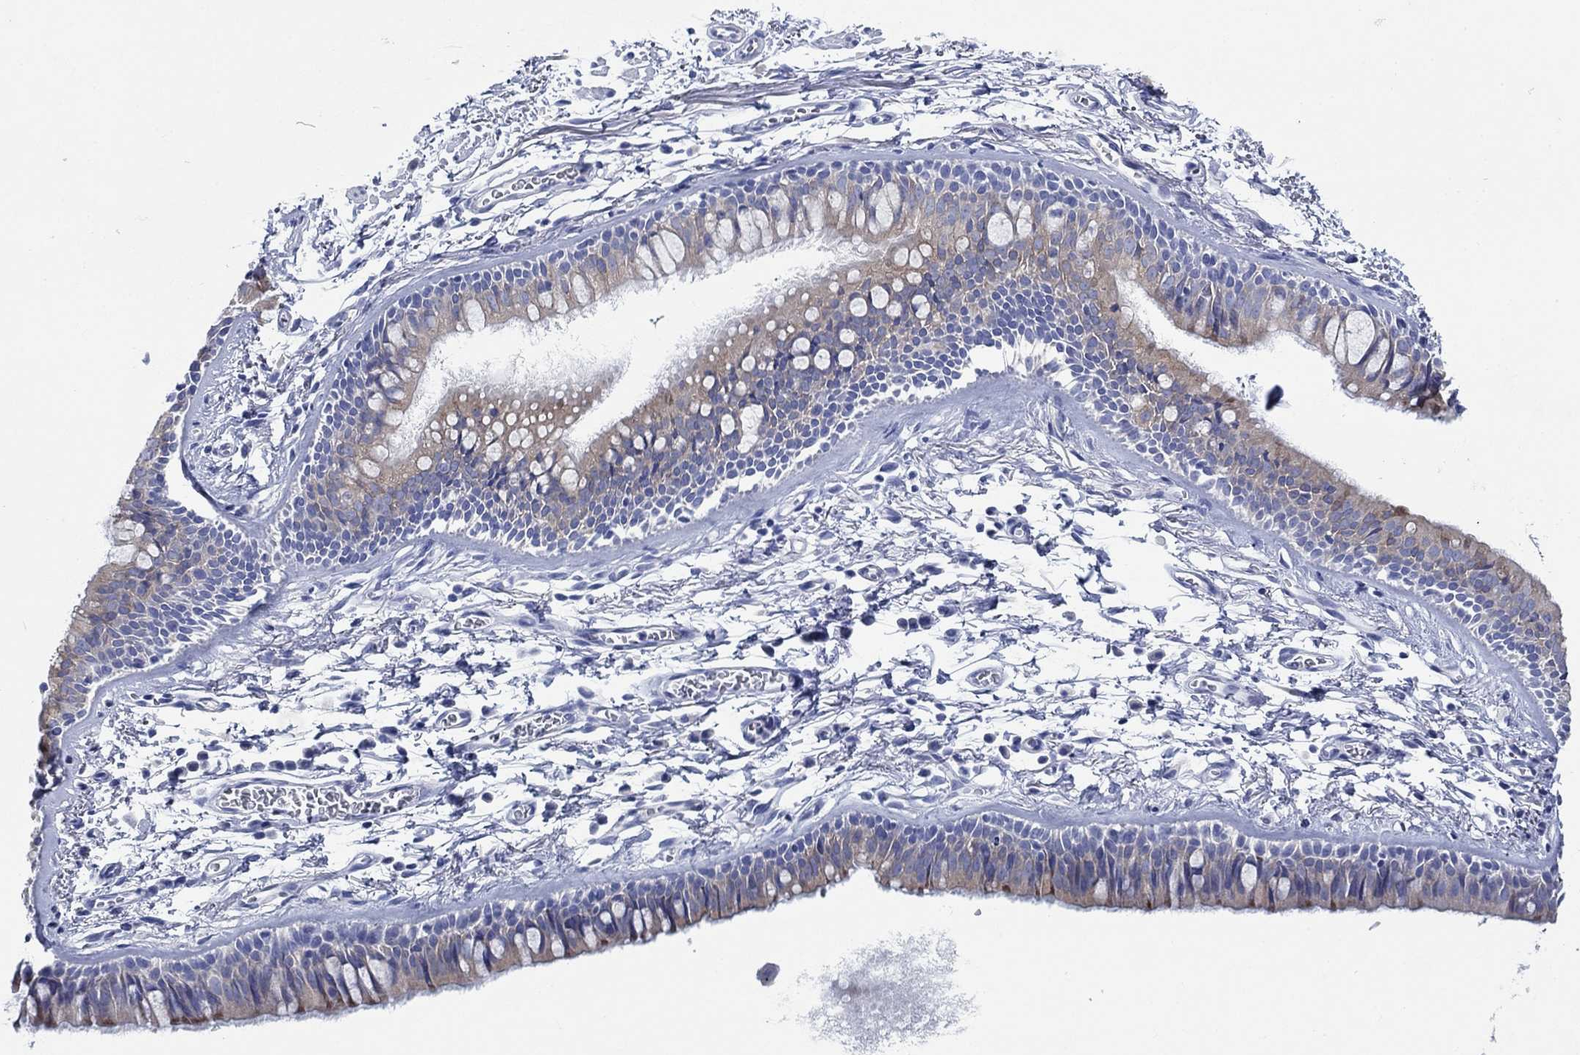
{"staining": {"intensity": "negative", "quantity": "none", "location": "none"}, "tissue": "soft tissue", "cell_type": "Chondrocytes", "image_type": "normal", "snomed": [{"axis": "morphology", "description": "Normal tissue, NOS"}, {"axis": "topography", "description": "Cartilage tissue"}, {"axis": "topography", "description": "Bronchus"}], "caption": "Immunohistochemistry (IHC) of benign human soft tissue exhibits no expression in chondrocytes. Nuclei are stained in blue.", "gene": "ENSG00000251537", "patient": {"sex": "female", "age": 79}}